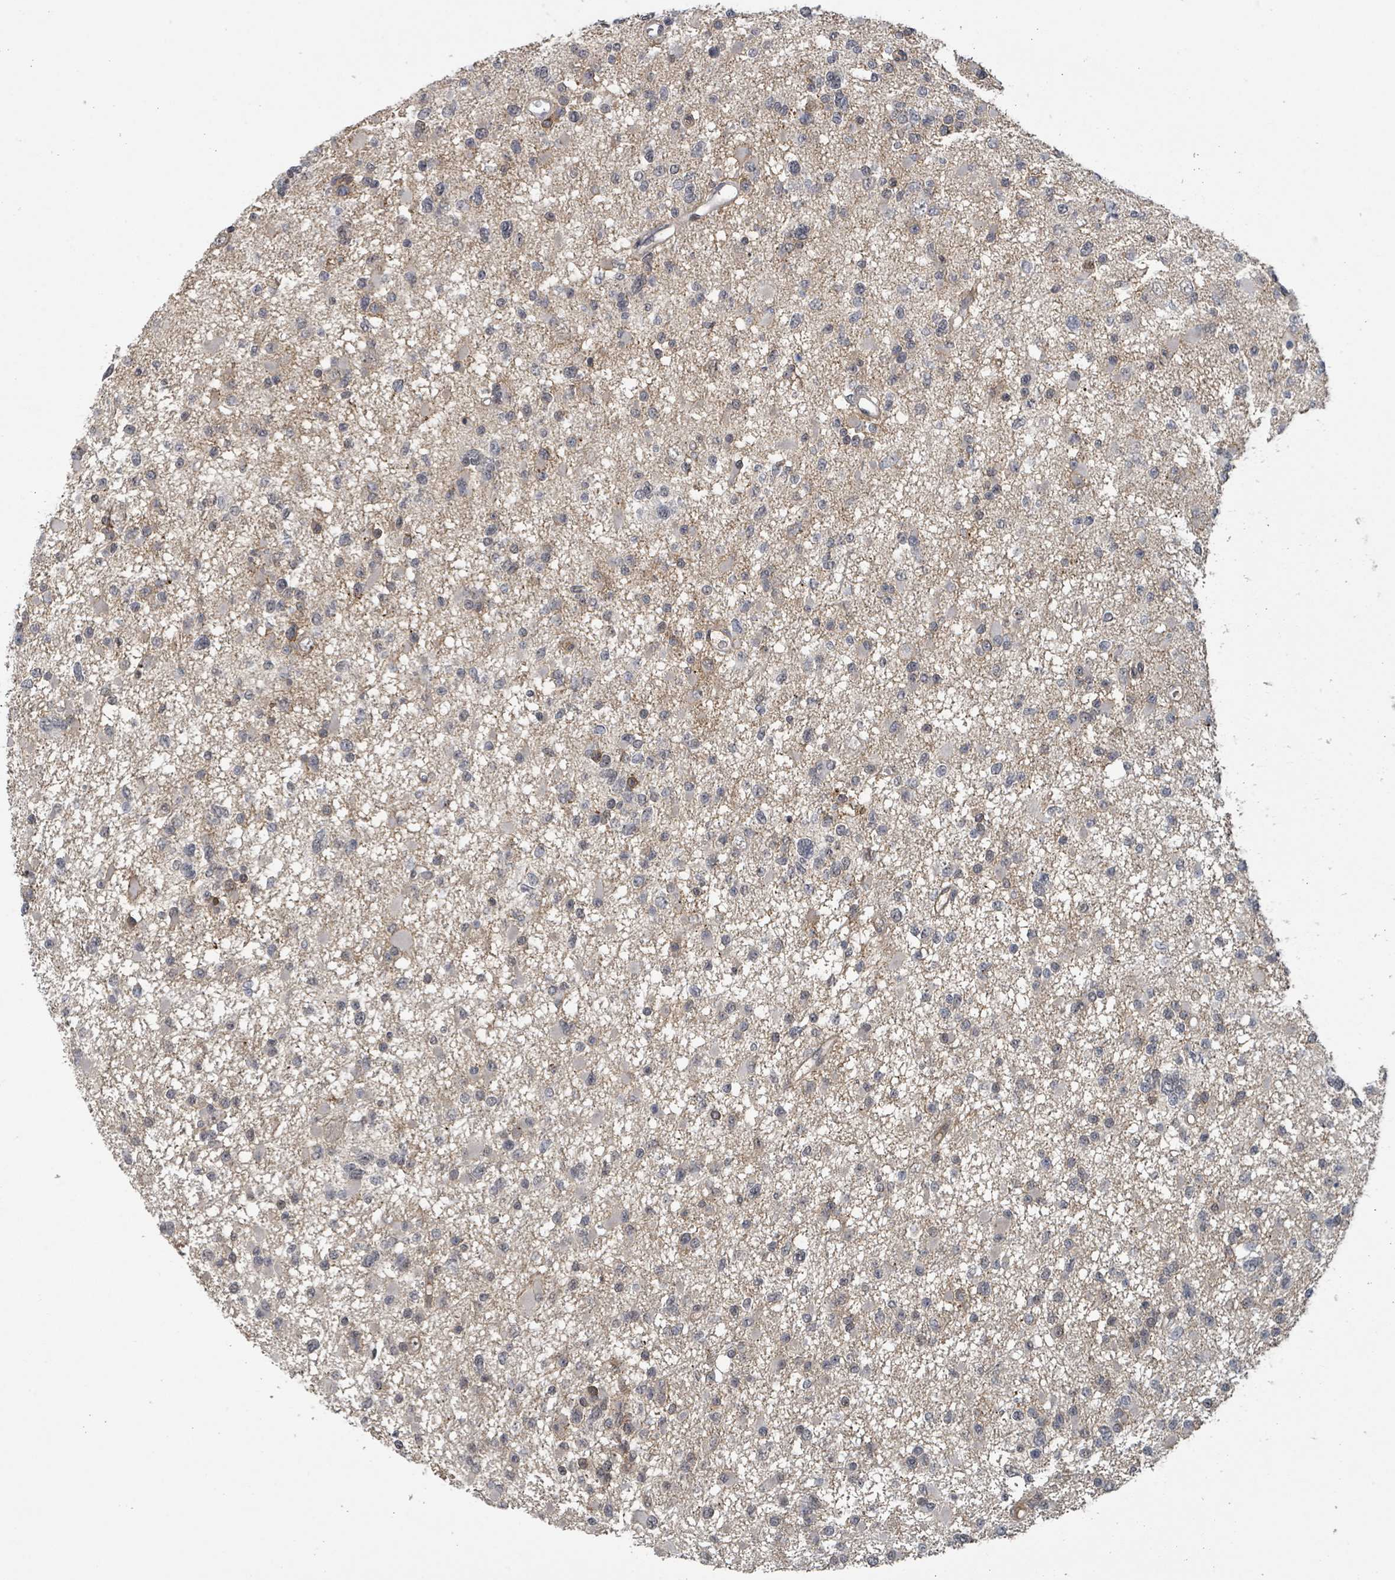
{"staining": {"intensity": "weak", "quantity": "<25%", "location": "cytoplasmic/membranous"}, "tissue": "glioma", "cell_type": "Tumor cells", "image_type": "cancer", "snomed": [{"axis": "morphology", "description": "Glioma, malignant, Low grade"}, {"axis": "topography", "description": "Brain"}], "caption": "Glioma was stained to show a protein in brown. There is no significant staining in tumor cells.", "gene": "ZBTB14", "patient": {"sex": "female", "age": 22}}